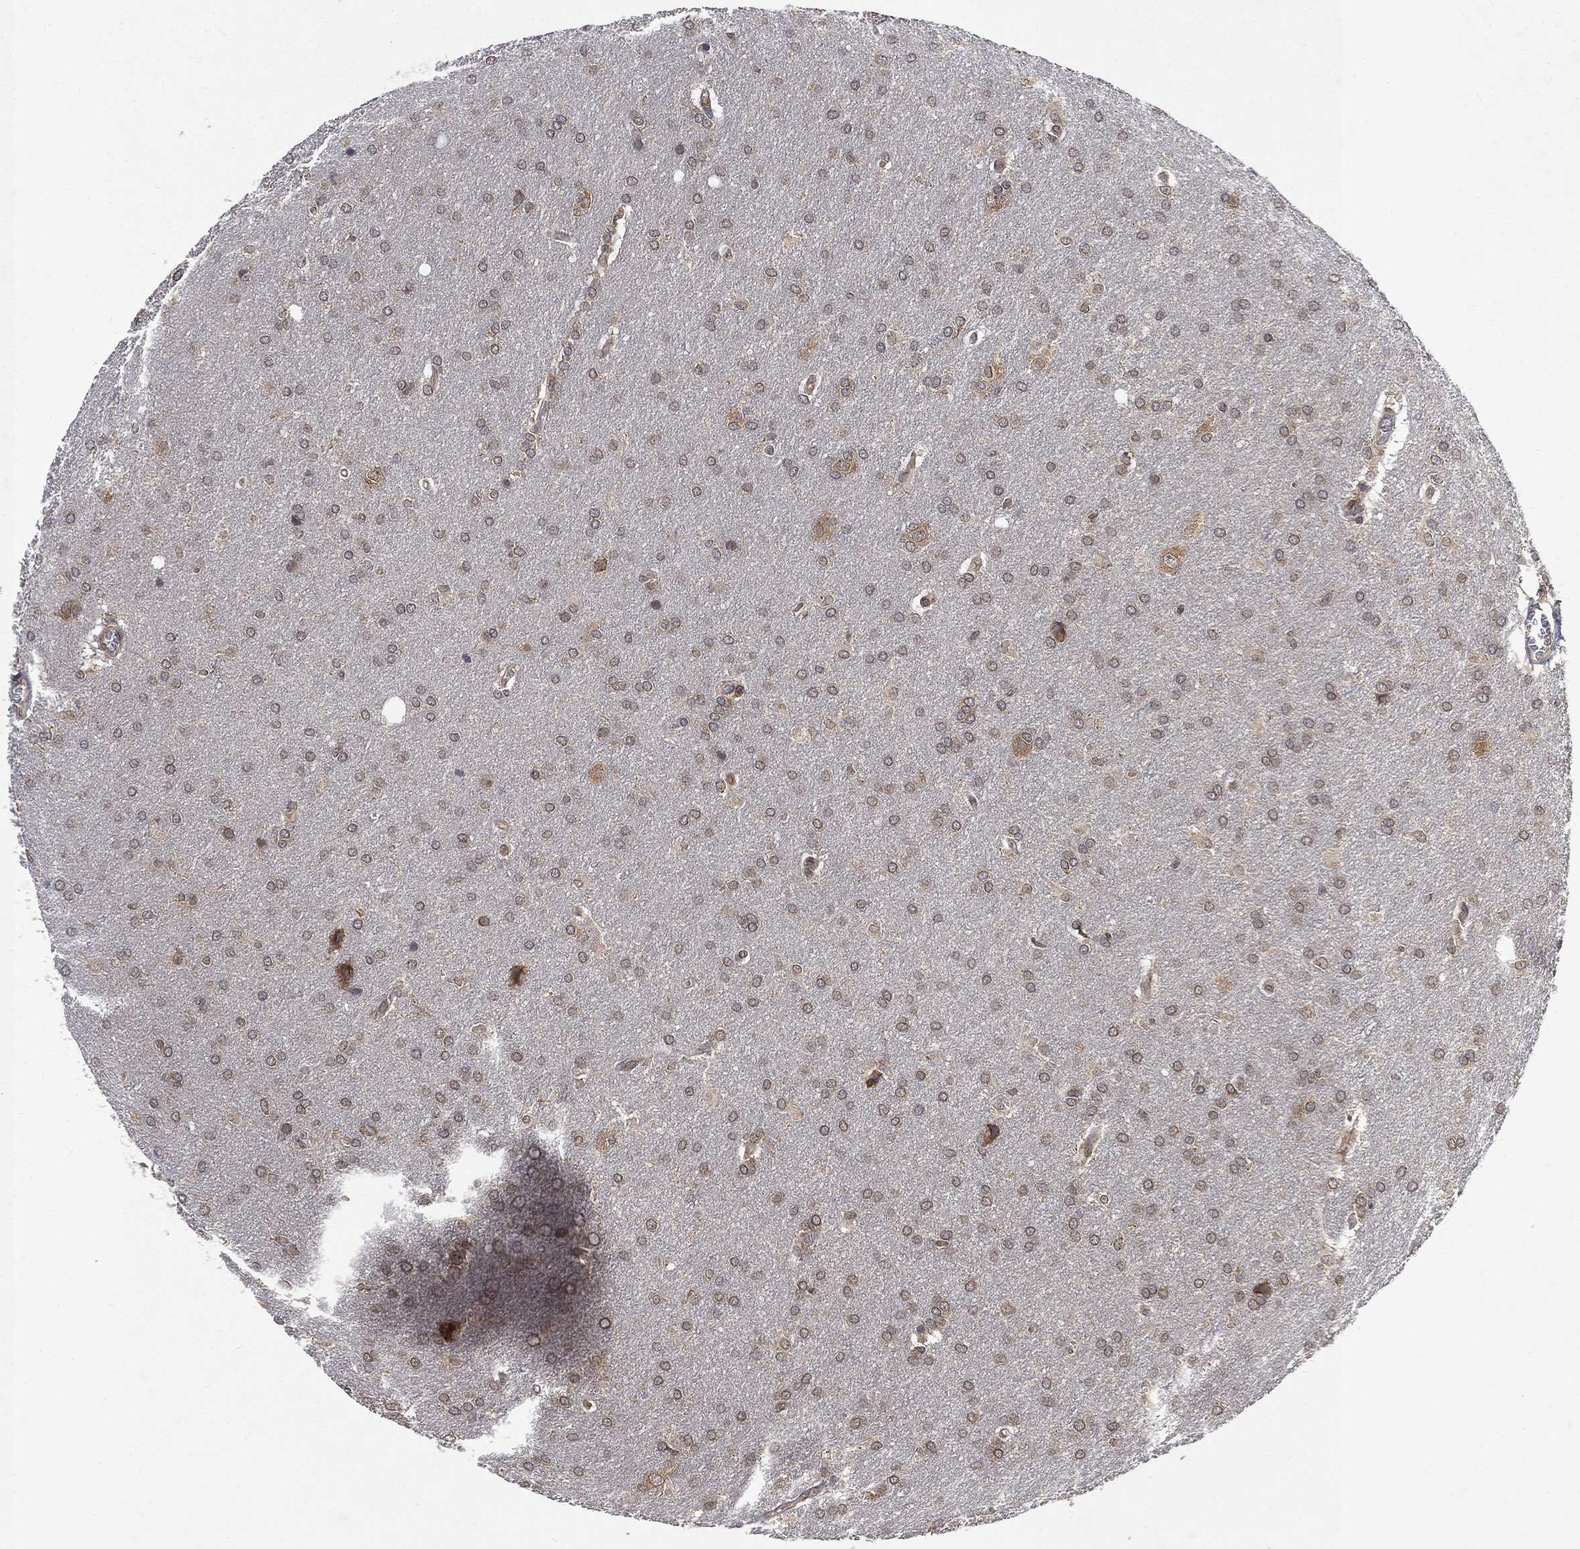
{"staining": {"intensity": "weak", "quantity": "<25%", "location": "cytoplasmic/membranous"}, "tissue": "glioma", "cell_type": "Tumor cells", "image_type": "cancer", "snomed": [{"axis": "morphology", "description": "Glioma, malignant, Low grade"}, {"axis": "topography", "description": "Brain"}], "caption": "This micrograph is of glioma stained with immunohistochemistry to label a protein in brown with the nuclei are counter-stained blue. There is no expression in tumor cells.", "gene": "UBA5", "patient": {"sex": "female", "age": 32}}